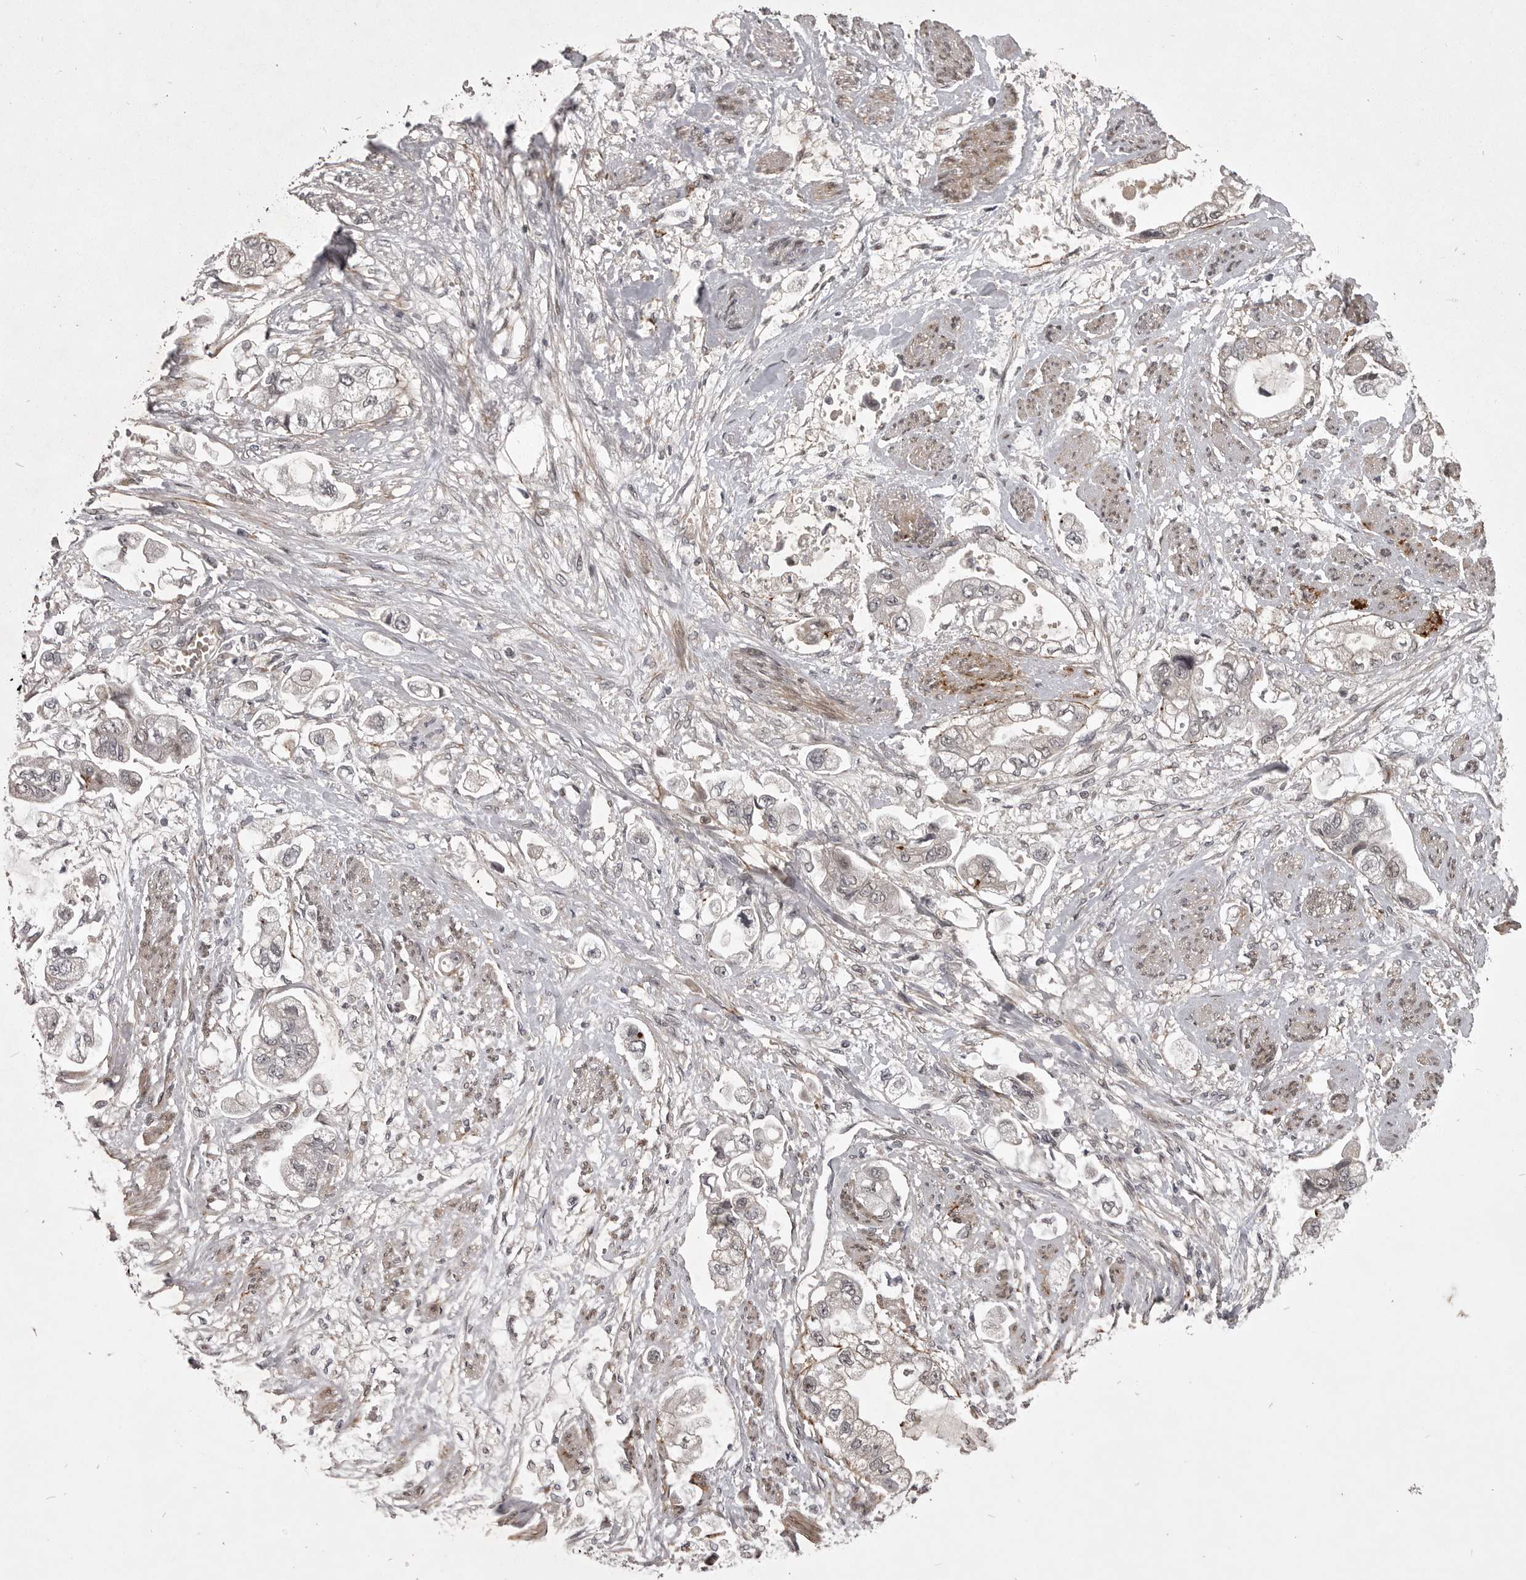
{"staining": {"intensity": "negative", "quantity": "none", "location": "none"}, "tissue": "stomach cancer", "cell_type": "Tumor cells", "image_type": "cancer", "snomed": [{"axis": "morphology", "description": "Adenocarcinoma, NOS"}, {"axis": "topography", "description": "Stomach"}], "caption": "Human stomach cancer stained for a protein using IHC displays no staining in tumor cells.", "gene": "SNX16", "patient": {"sex": "male", "age": 62}}